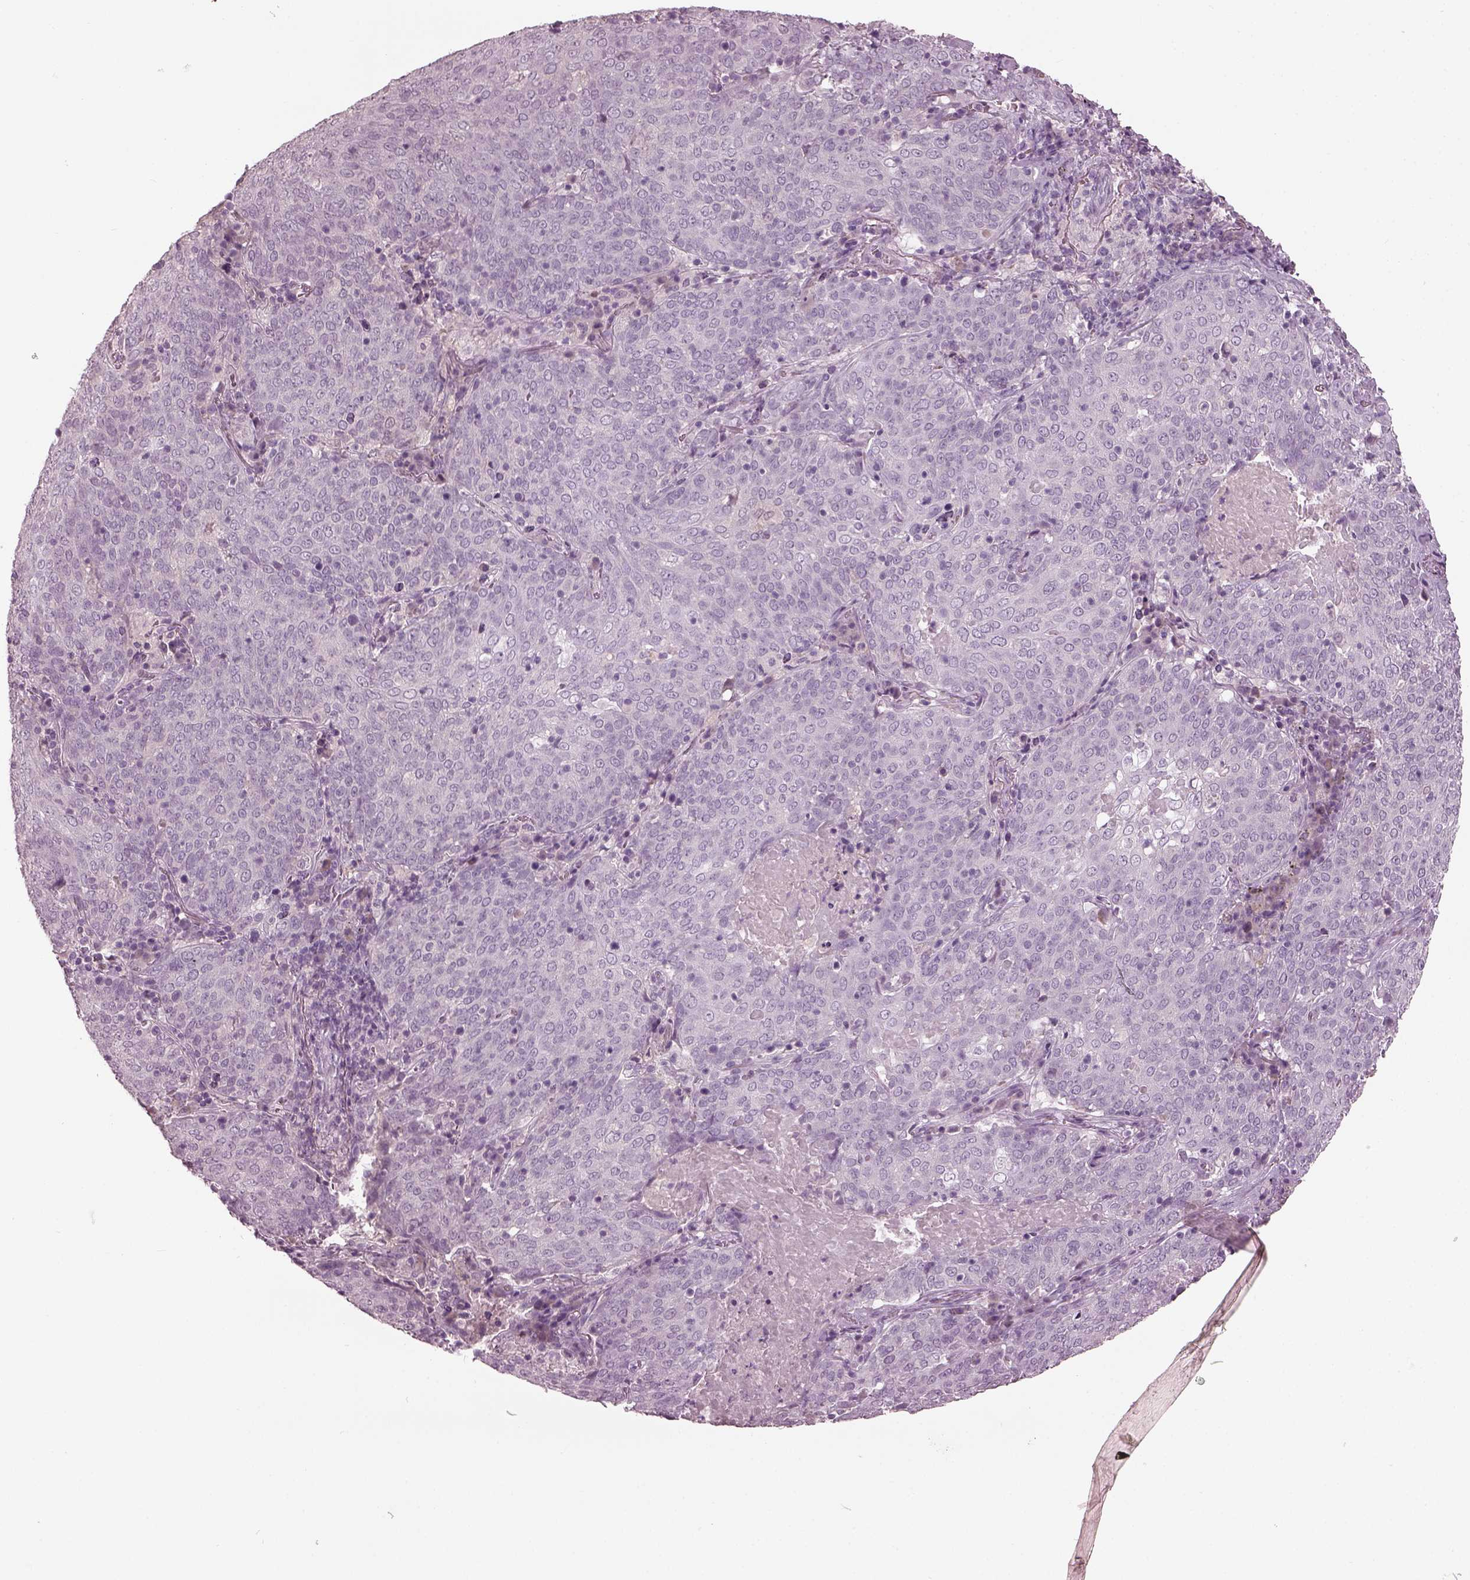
{"staining": {"intensity": "negative", "quantity": "none", "location": "none"}, "tissue": "lung cancer", "cell_type": "Tumor cells", "image_type": "cancer", "snomed": [{"axis": "morphology", "description": "Squamous cell carcinoma, NOS"}, {"axis": "topography", "description": "Lung"}], "caption": "IHC of lung cancer displays no expression in tumor cells. The staining is performed using DAB (3,3'-diaminobenzidine) brown chromogen with nuclei counter-stained in using hematoxylin.", "gene": "PACRG", "patient": {"sex": "male", "age": 82}}